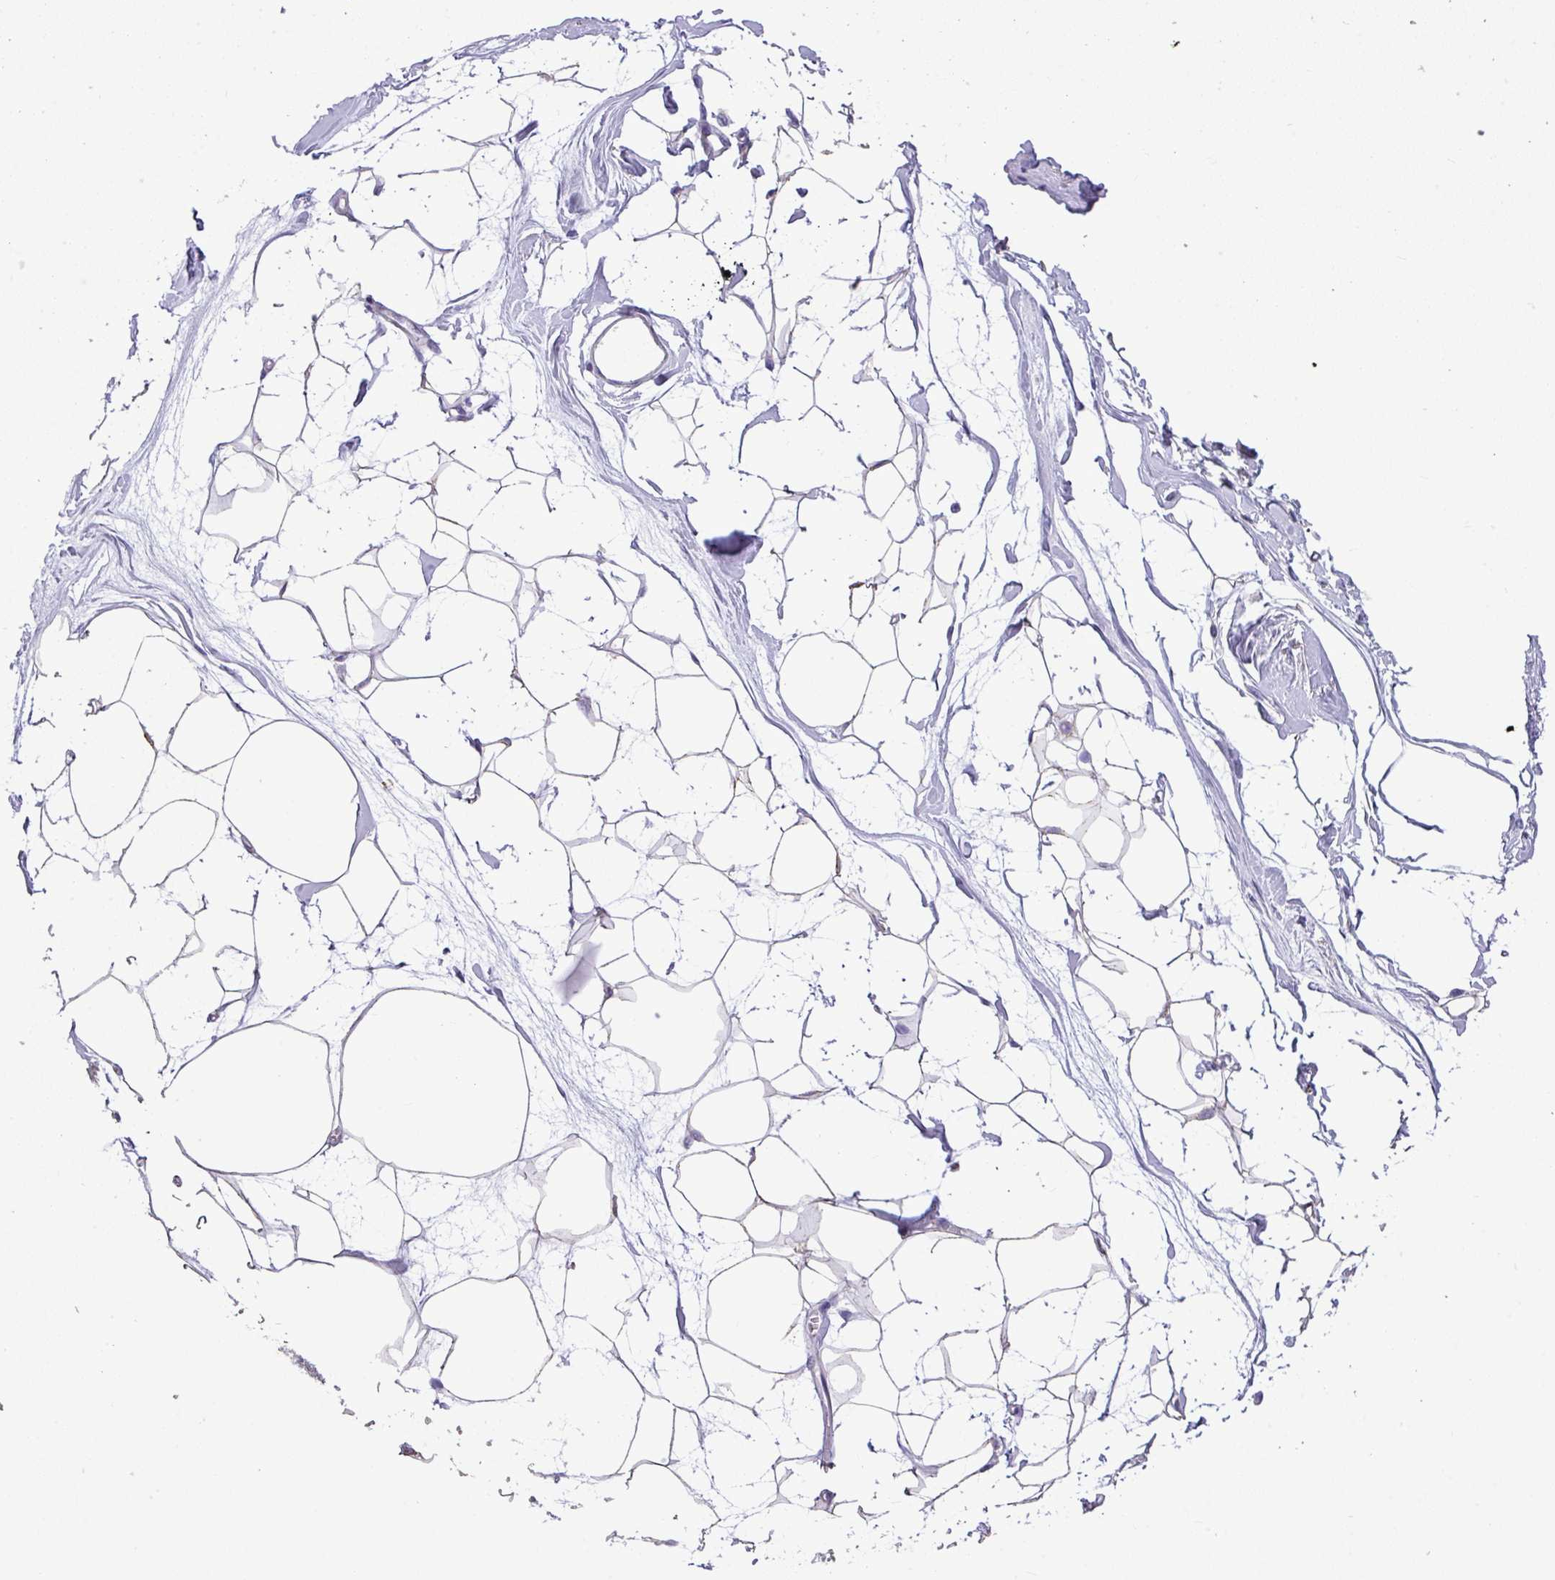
{"staining": {"intensity": "negative", "quantity": "none", "location": "none"}, "tissue": "breast", "cell_type": "Adipocytes", "image_type": "normal", "snomed": [{"axis": "morphology", "description": "Normal tissue, NOS"}, {"axis": "topography", "description": "Breast"}], "caption": "The image demonstrates no significant expression in adipocytes of breast.", "gene": "ALDH2", "patient": {"sex": "female", "age": 45}}